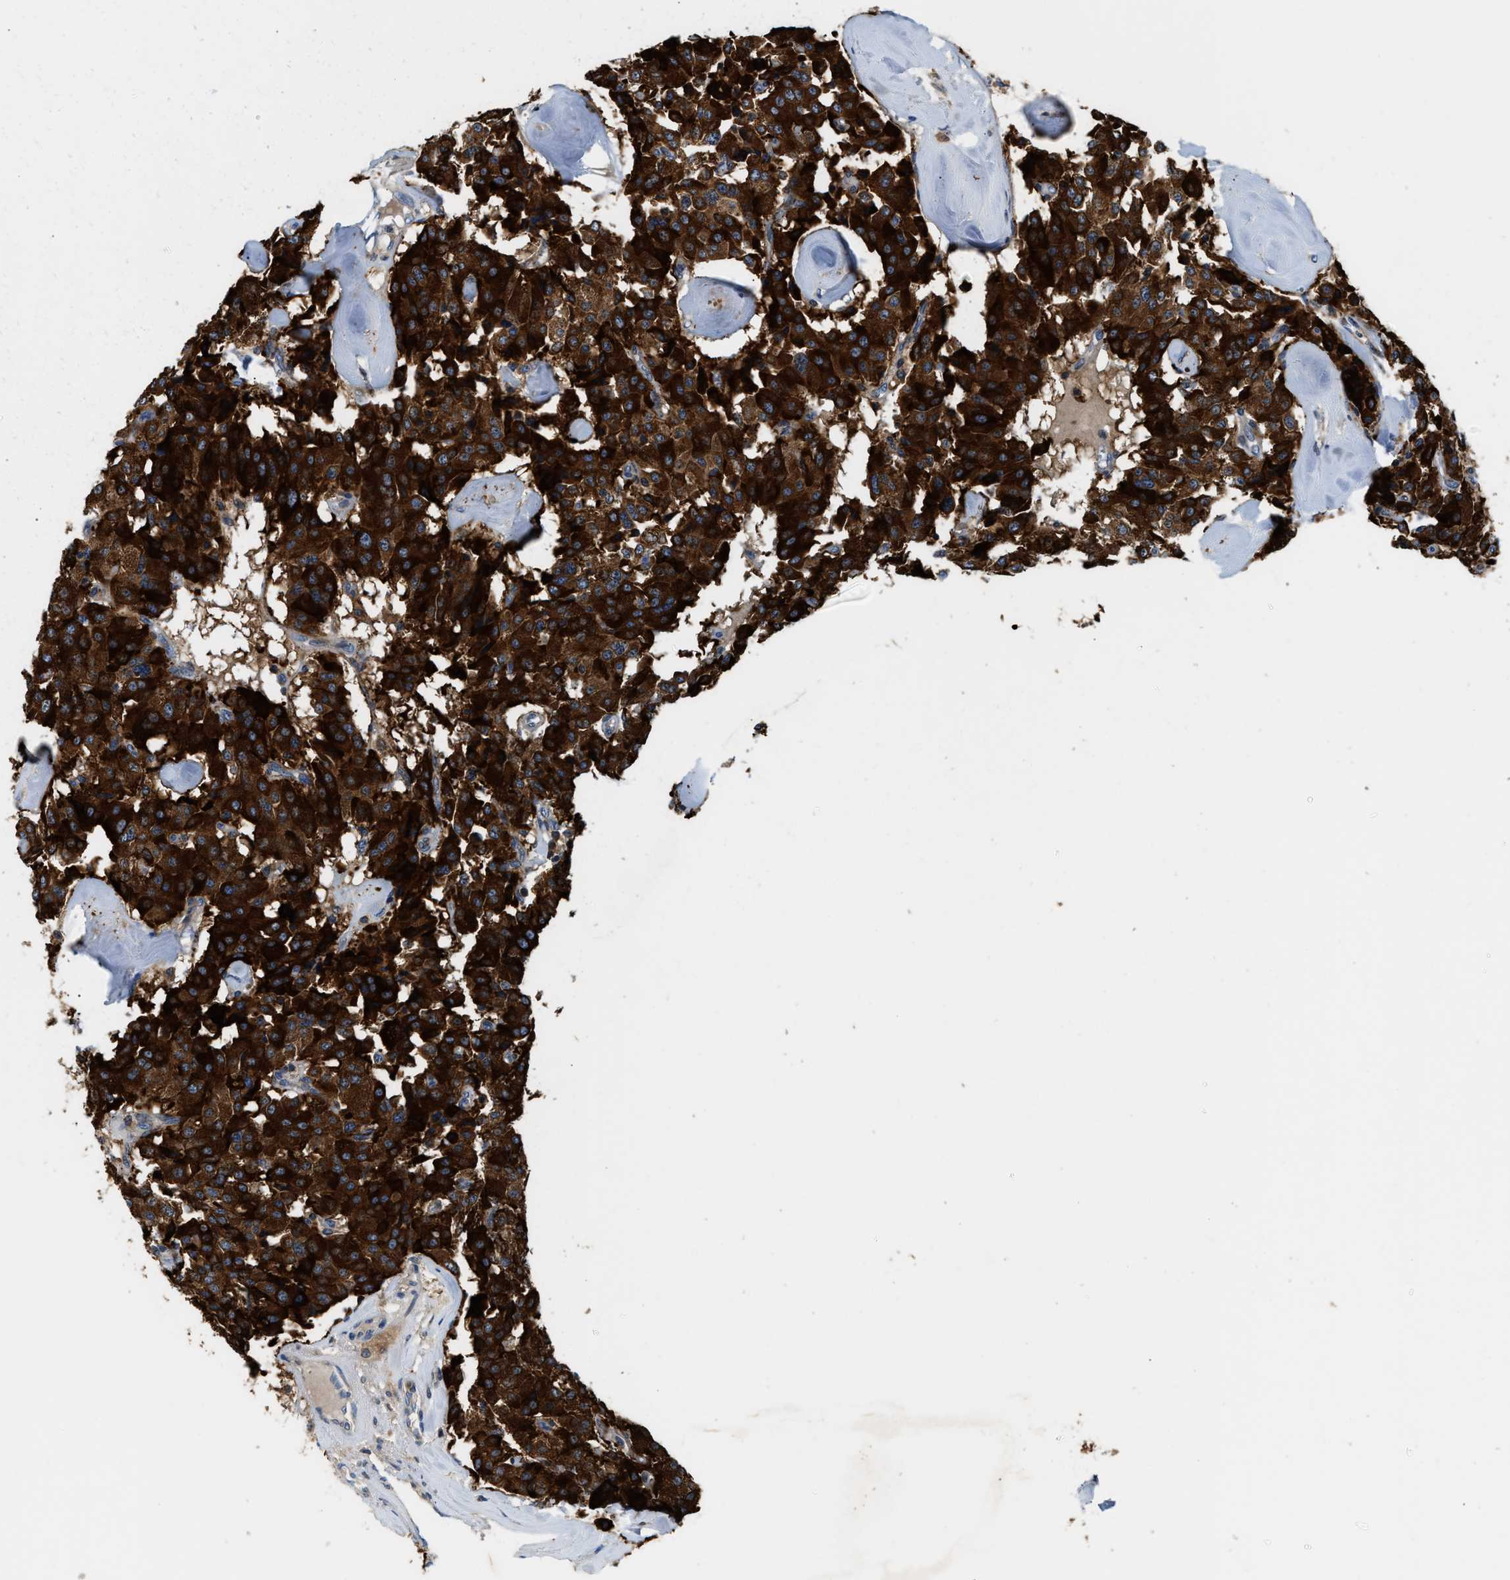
{"staining": {"intensity": "strong", "quantity": ">75%", "location": "cytoplasmic/membranous"}, "tissue": "carcinoid", "cell_type": "Tumor cells", "image_type": "cancer", "snomed": [{"axis": "morphology", "description": "Carcinoid, malignant, NOS"}, {"axis": "topography", "description": "Lung"}], "caption": "Immunohistochemistry of human carcinoid (malignant) demonstrates high levels of strong cytoplasmic/membranous positivity in approximately >75% of tumor cells.", "gene": "CCM2", "patient": {"sex": "male", "age": 30}}